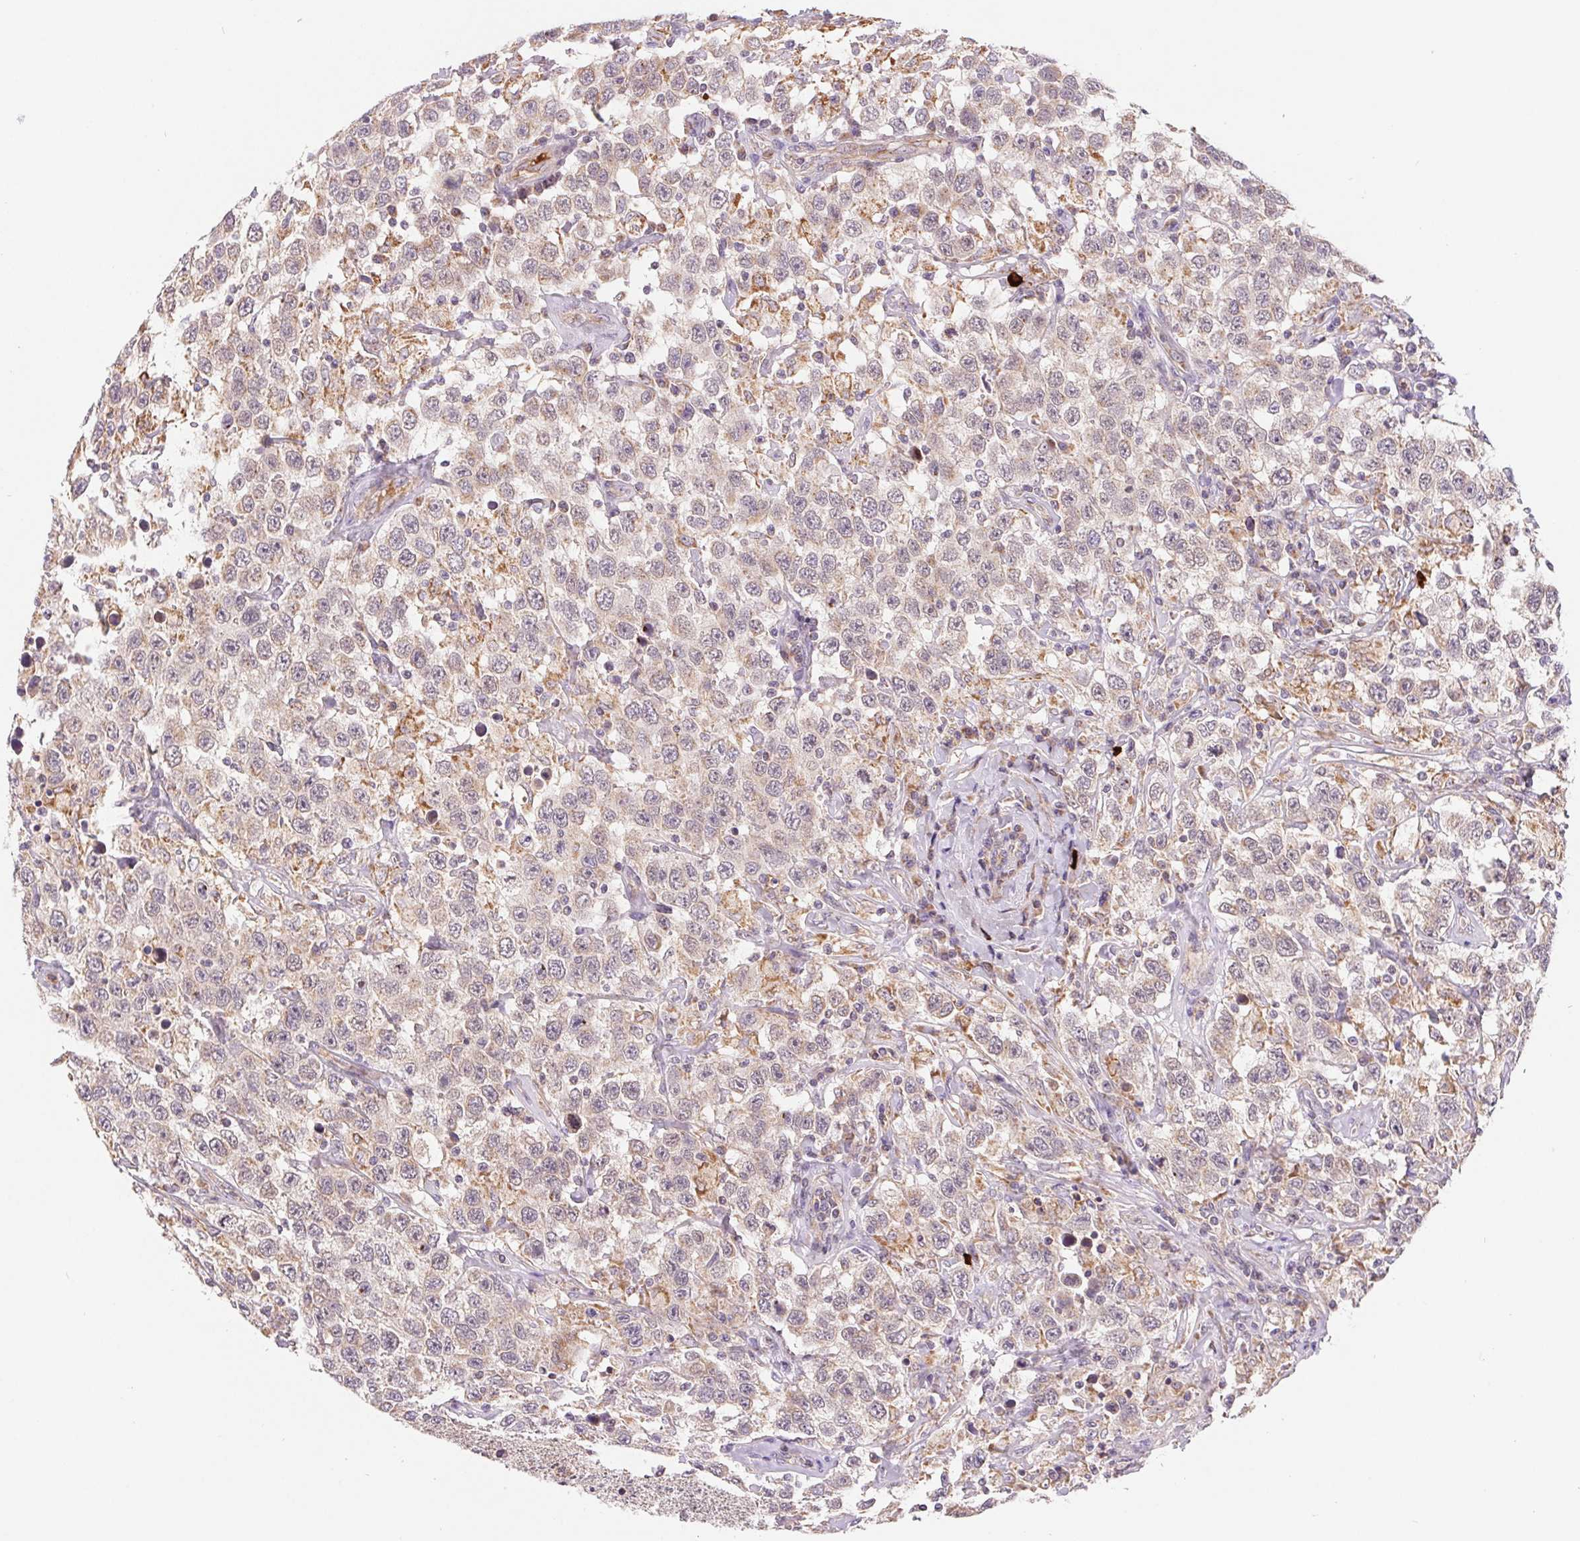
{"staining": {"intensity": "weak", "quantity": "<25%", "location": "cytoplasmic/membranous"}, "tissue": "testis cancer", "cell_type": "Tumor cells", "image_type": "cancer", "snomed": [{"axis": "morphology", "description": "Seminoma, NOS"}, {"axis": "topography", "description": "Testis"}], "caption": "An immunohistochemistry (IHC) image of seminoma (testis) is shown. There is no staining in tumor cells of seminoma (testis).", "gene": "EMC6", "patient": {"sex": "male", "age": 41}}